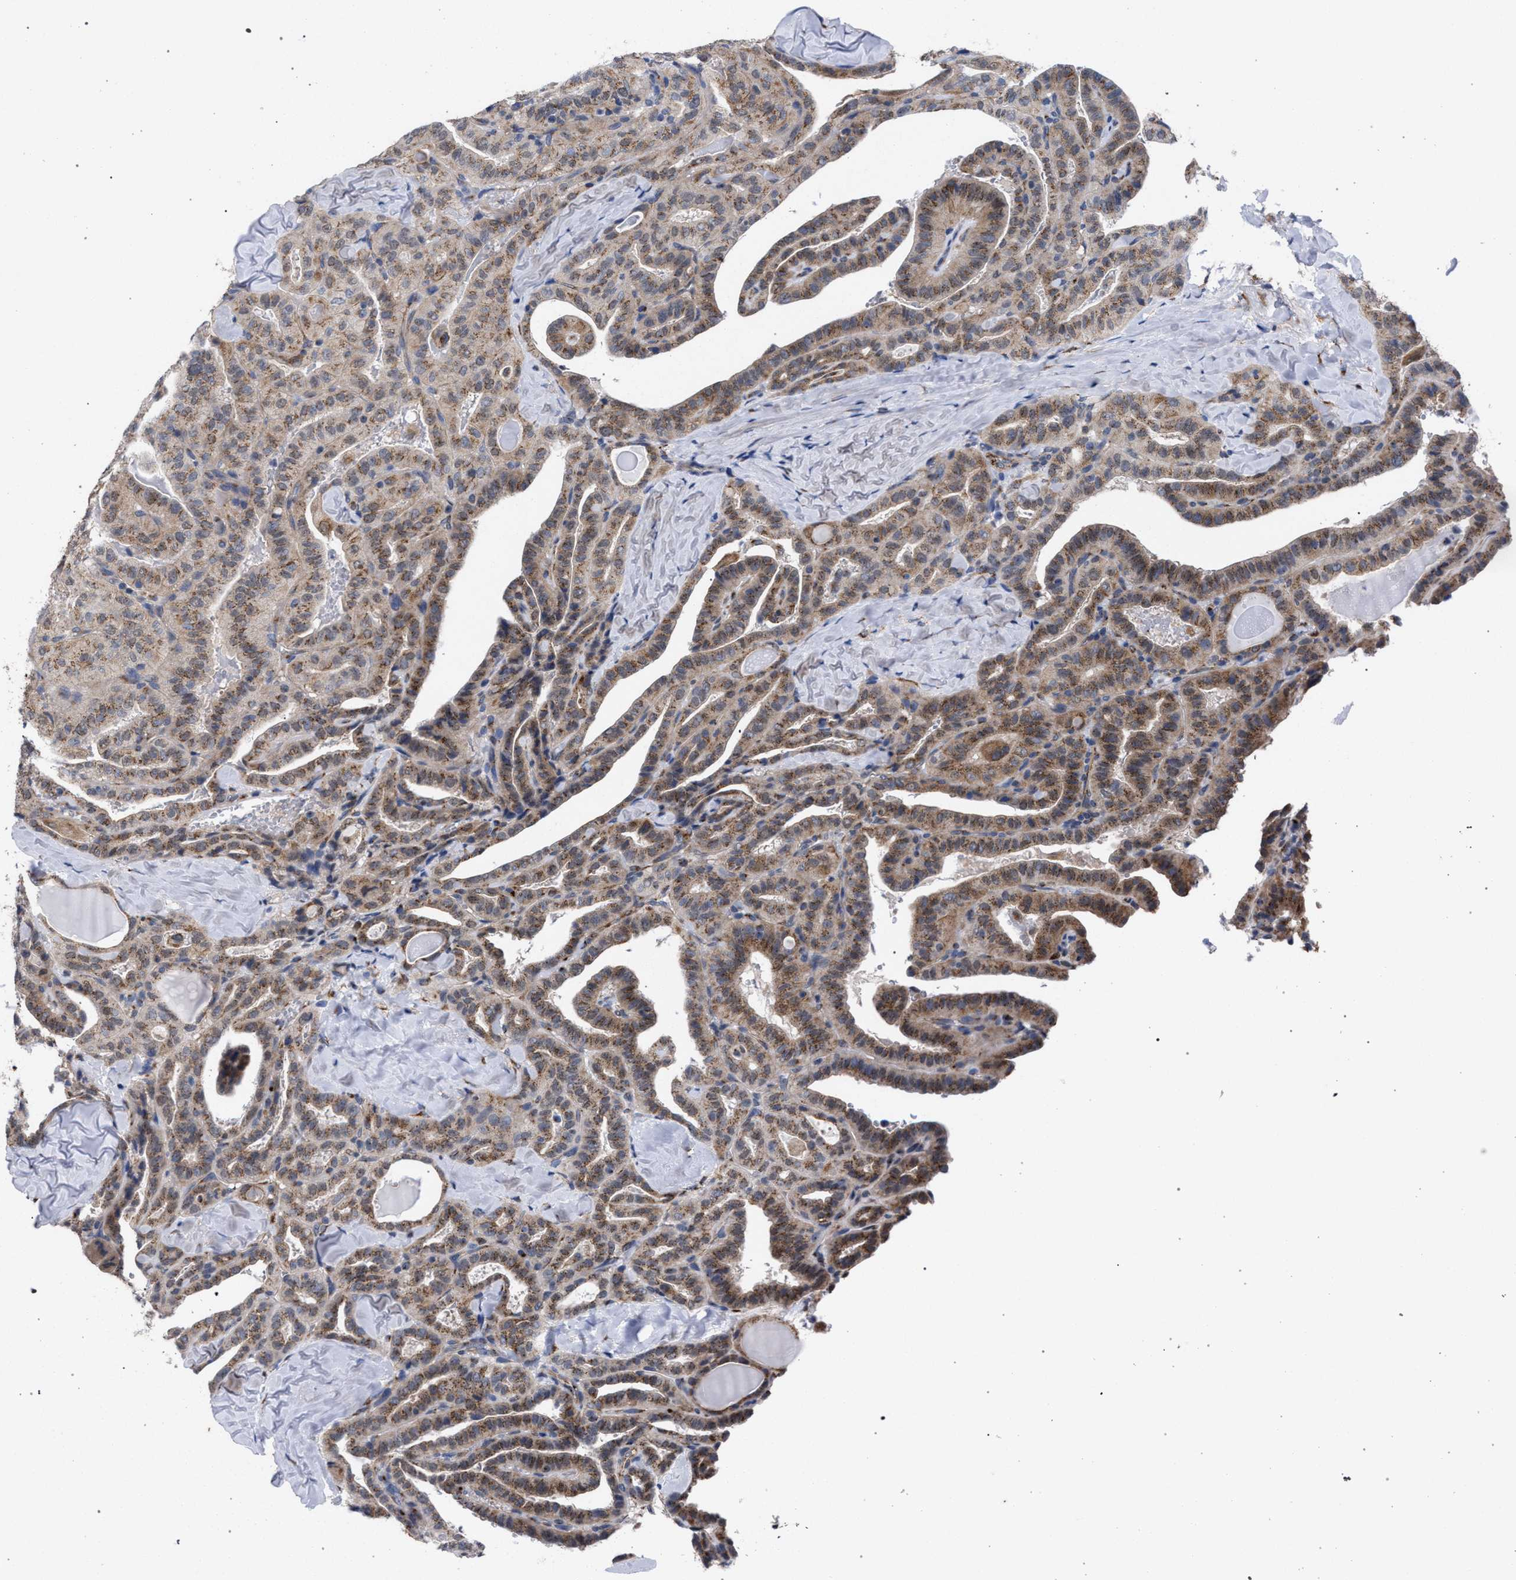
{"staining": {"intensity": "moderate", "quantity": ">75%", "location": "cytoplasmic/membranous"}, "tissue": "thyroid cancer", "cell_type": "Tumor cells", "image_type": "cancer", "snomed": [{"axis": "morphology", "description": "Papillary adenocarcinoma, NOS"}, {"axis": "topography", "description": "Thyroid gland"}], "caption": "The immunohistochemical stain highlights moderate cytoplasmic/membranous expression in tumor cells of thyroid papillary adenocarcinoma tissue.", "gene": "GOLGA2", "patient": {"sex": "male", "age": 77}}